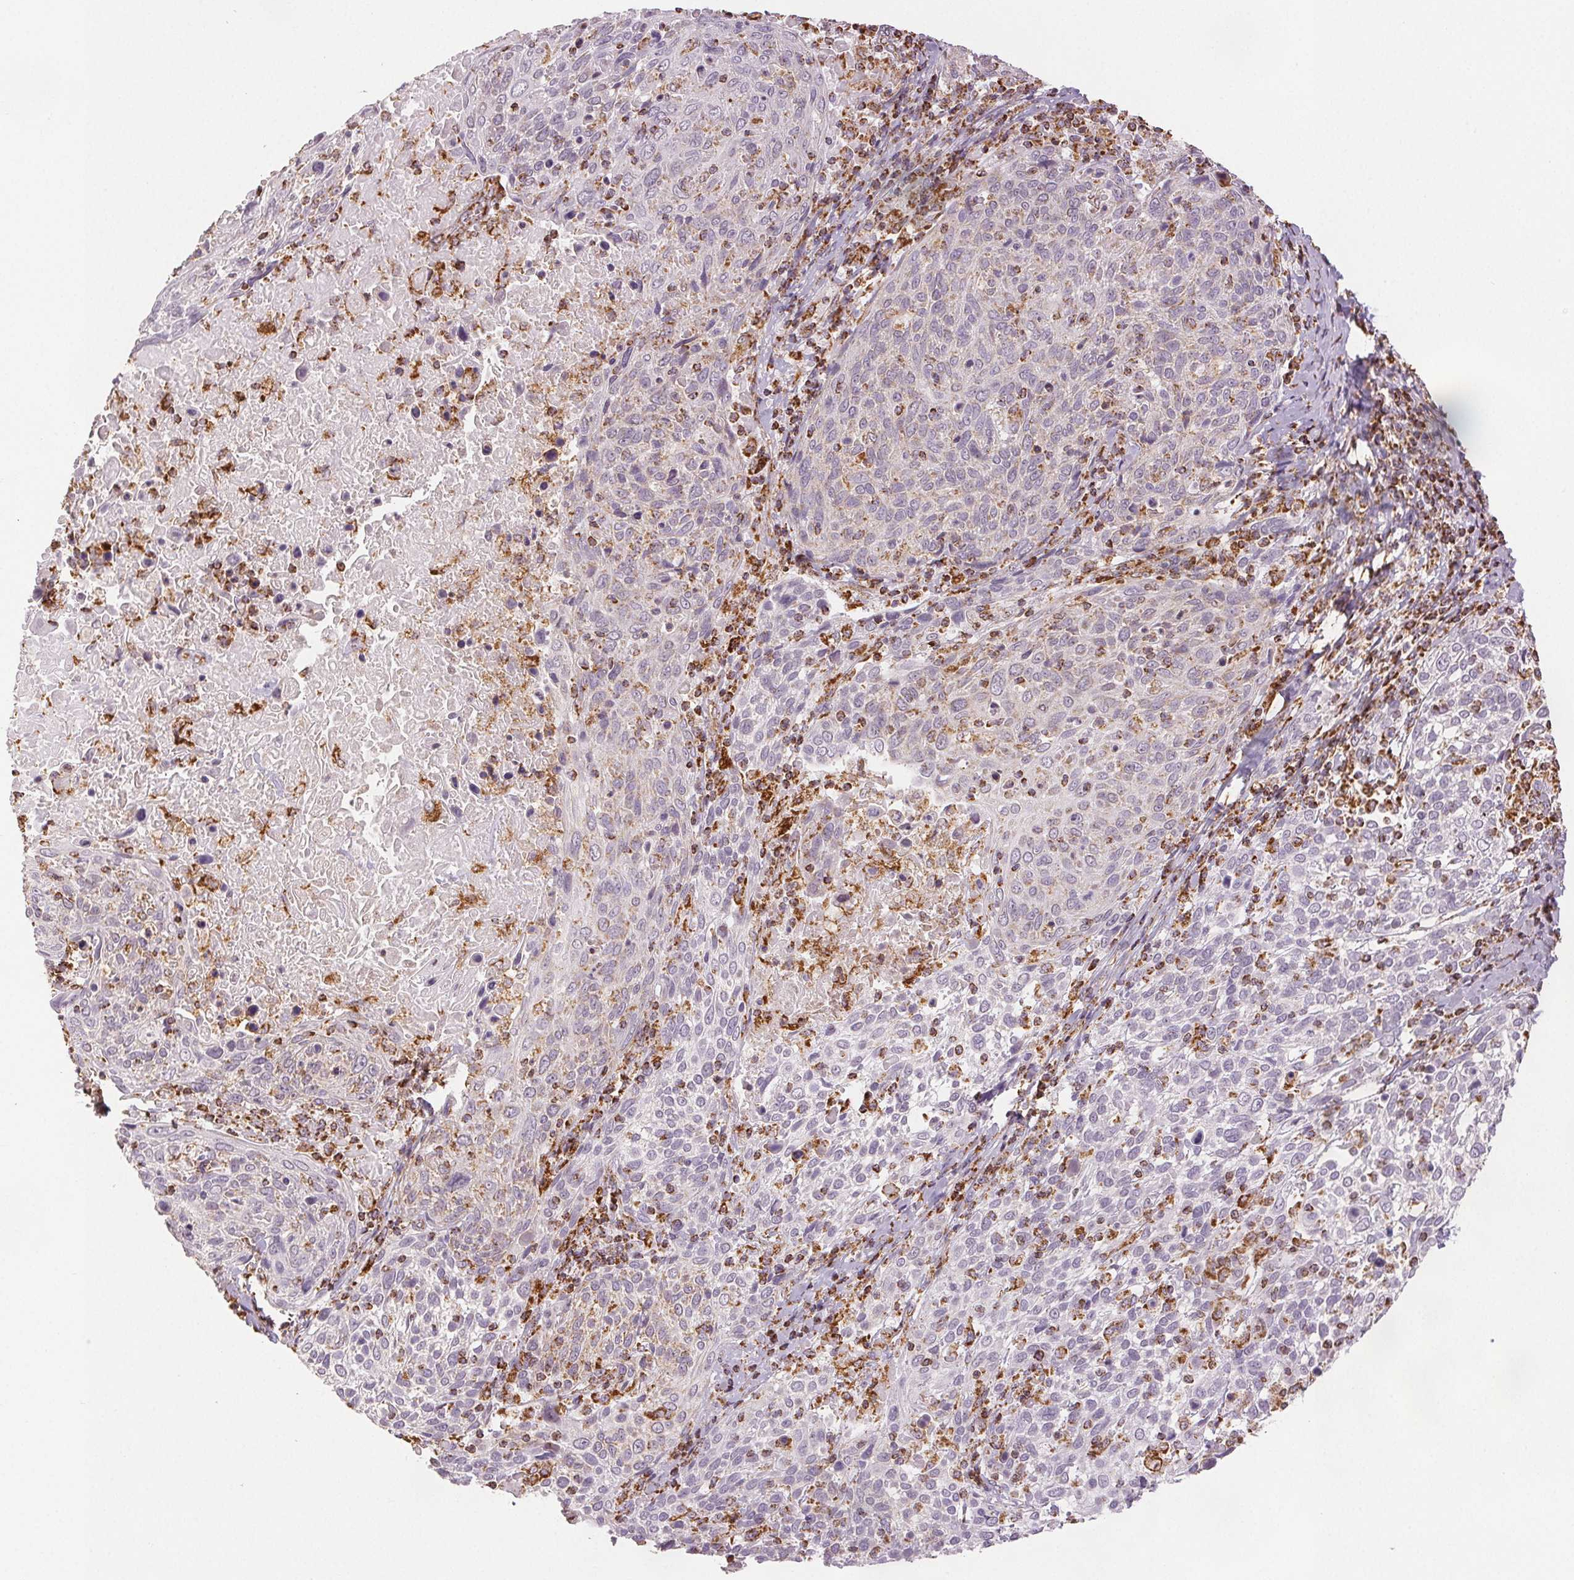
{"staining": {"intensity": "strong", "quantity": "<25%", "location": "cytoplasmic/membranous"}, "tissue": "cervical cancer", "cell_type": "Tumor cells", "image_type": "cancer", "snomed": [{"axis": "morphology", "description": "Squamous cell carcinoma, NOS"}, {"axis": "topography", "description": "Cervix"}], "caption": "A micrograph showing strong cytoplasmic/membranous positivity in approximately <25% of tumor cells in cervical squamous cell carcinoma, as visualized by brown immunohistochemical staining.", "gene": "SDHB", "patient": {"sex": "female", "age": 61}}